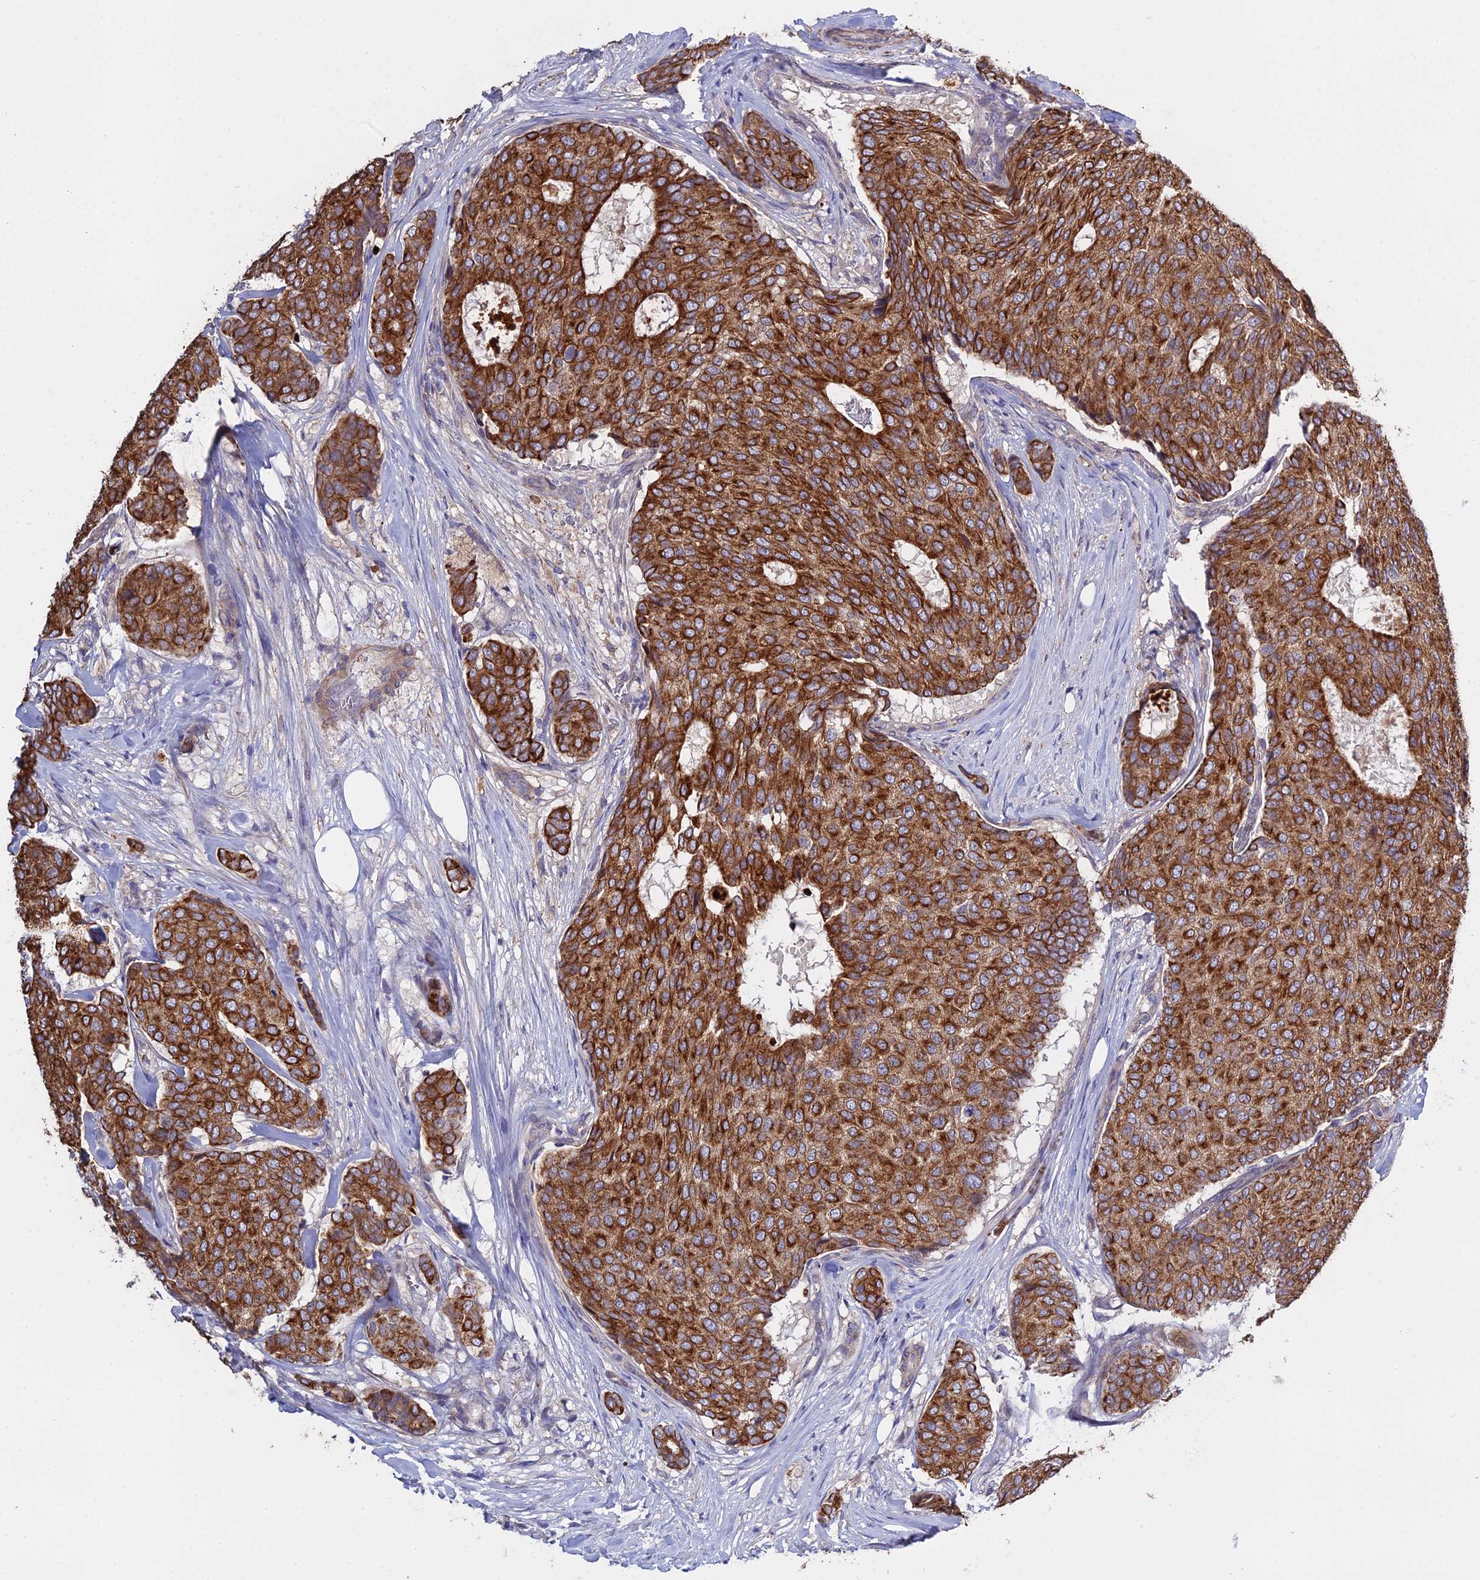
{"staining": {"intensity": "strong", "quantity": ">75%", "location": "cytoplasmic/membranous"}, "tissue": "breast cancer", "cell_type": "Tumor cells", "image_type": "cancer", "snomed": [{"axis": "morphology", "description": "Duct carcinoma"}, {"axis": "topography", "description": "Breast"}], "caption": "Tumor cells show high levels of strong cytoplasmic/membranous expression in approximately >75% of cells in breast infiltrating ductal carcinoma. Using DAB (3,3'-diaminobenzidine) (brown) and hematoxylin (blue) stains, captured at high magnification using brightfield microscopy.", "gene": "LZTS2", "patient": {"sex": "female", "age": 75}}